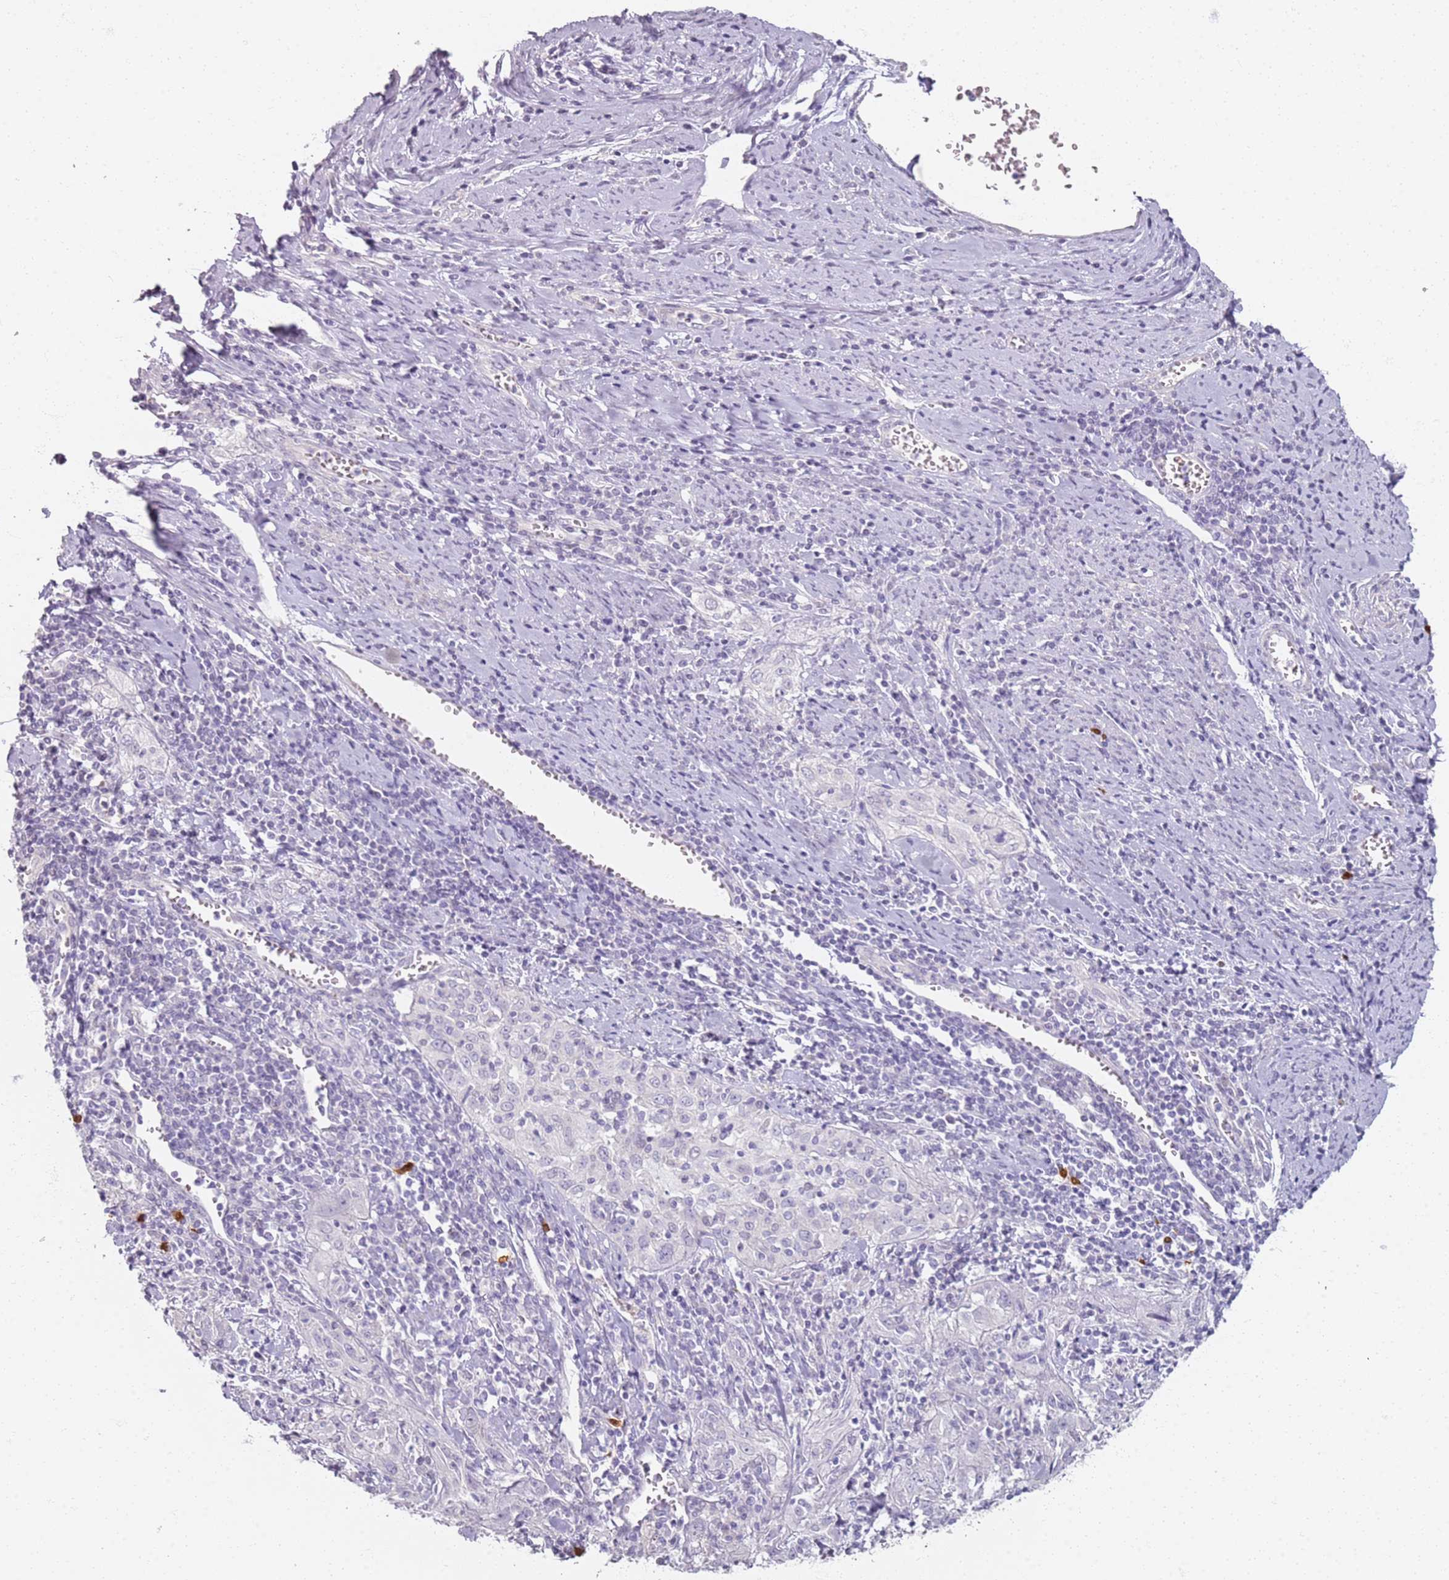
{"staining": {"intensity": "negative", "quantity": "none", "location": "none"}, "tissue": "cervical cancer", "cell_type": "Tumor cells", "image_type": "cancer", "snomed": [{"axis": "morphology", "description": "Squamous cell carcinoma, NOS"}, {"axis": "topography", "description": "Cervix"}], "caption": "DAB (3,3'-diaminobenzidine) immunohistochemical staining of human cervical cancer (squamous cell carcinoma) displays no significant expression in tumor cells.", "gene": "CD40LG", "patient": {"sex": "female", "age": 57}}